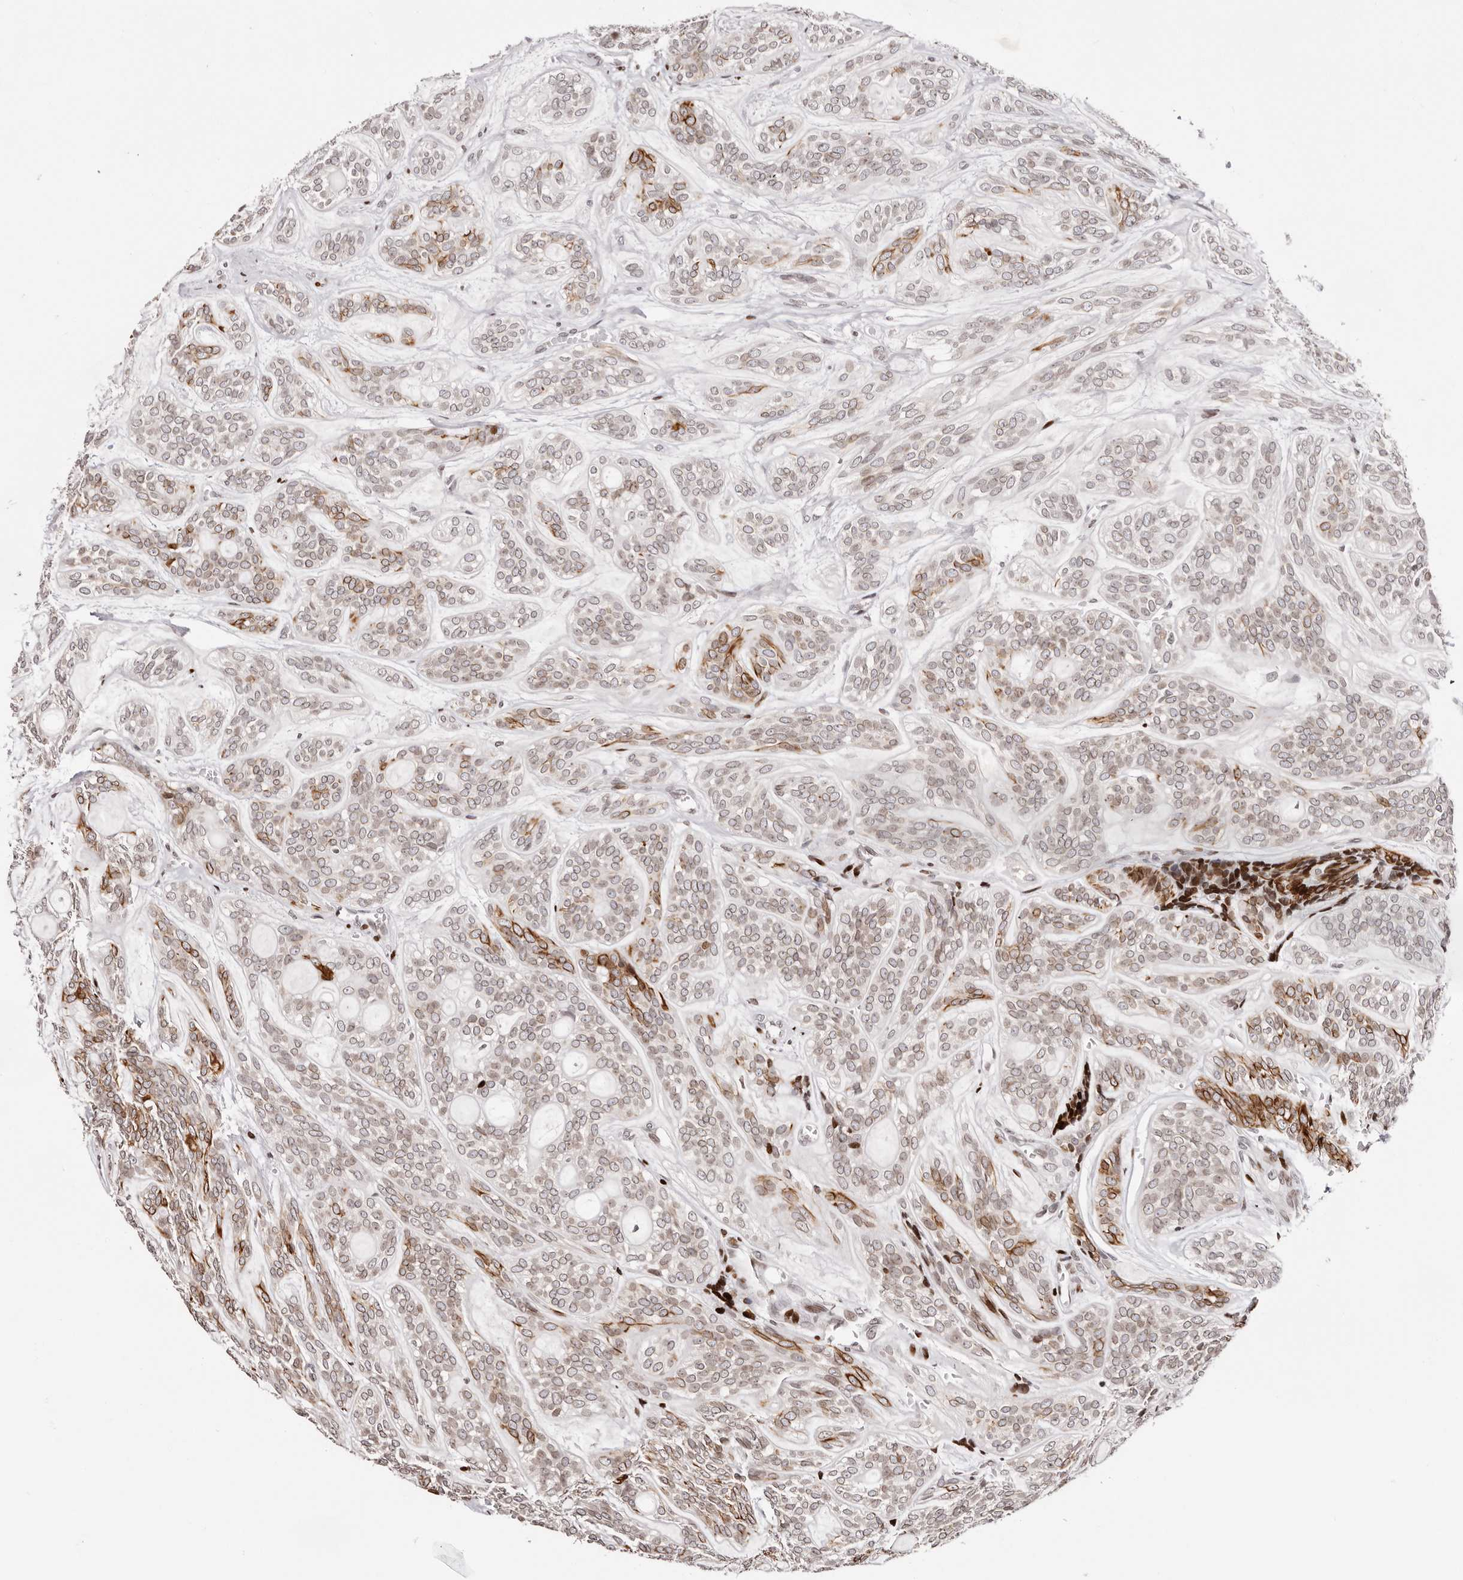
{"staining": {"intensity": "strong", "quantity": "<25%", "location": "cytoplasmic/membranous,nuclear"}, "tissue": "head and neck cancer", "cell_type": "Tumor cells", "image_type": "cancer", "snomed": [{"axis": "morphology", "description": "Adenocarcinoma, NOS"}, {"axis": "topography", "description": "Head-Neck"}], "caption": "Human adenocarcinoma (head and neck) stained for a protein (brown) exhibits strong cytoplasmic/membranous and nuclear positive staining in about <25% of tumor cells.", "gene": "NUP153", "patient": {"sex": "male", "age": 66}}